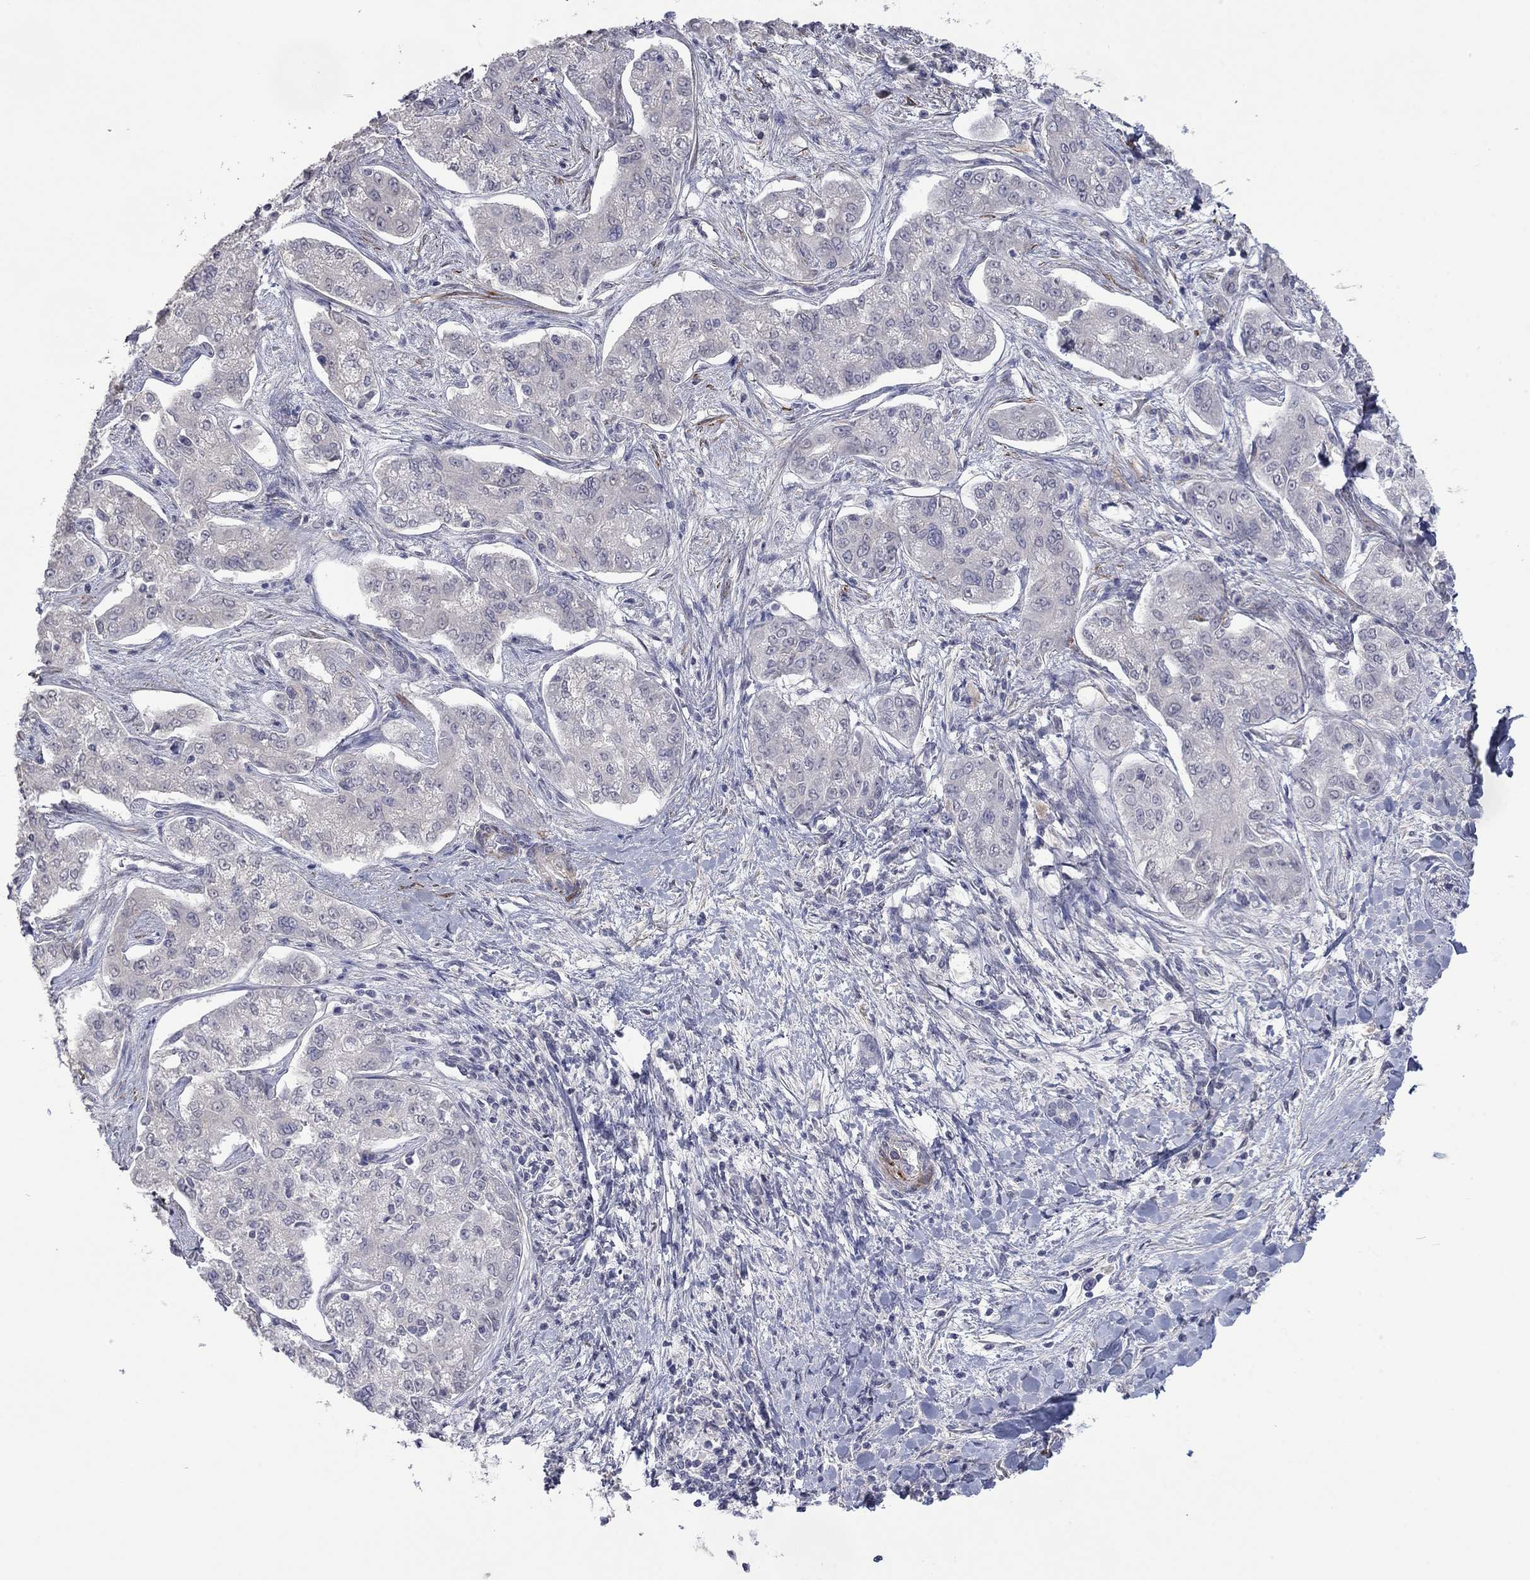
{"staining": {"intensity": "negative", "quantity": "none", "location": "none"}, "tissue": "liver cancer", "cell_type": "Tumor cells", "image_type": "cancer", "snomed": [{"axis": "morphology", "description": "Cholangiocarcinoma"}, {"axis": "topography", "description": "Liver"}], "caption": "Histopathology image shows no significant protein expression in tumor cells of cholangiocarcinoma (liver). Brightfield microscopy of immunohistochemistry stained with DAB (brown) and hematoxylin (blue), captured at high magnification.", "gene": "IP6K3", "patient": {"sex": "female", "age": 47}}